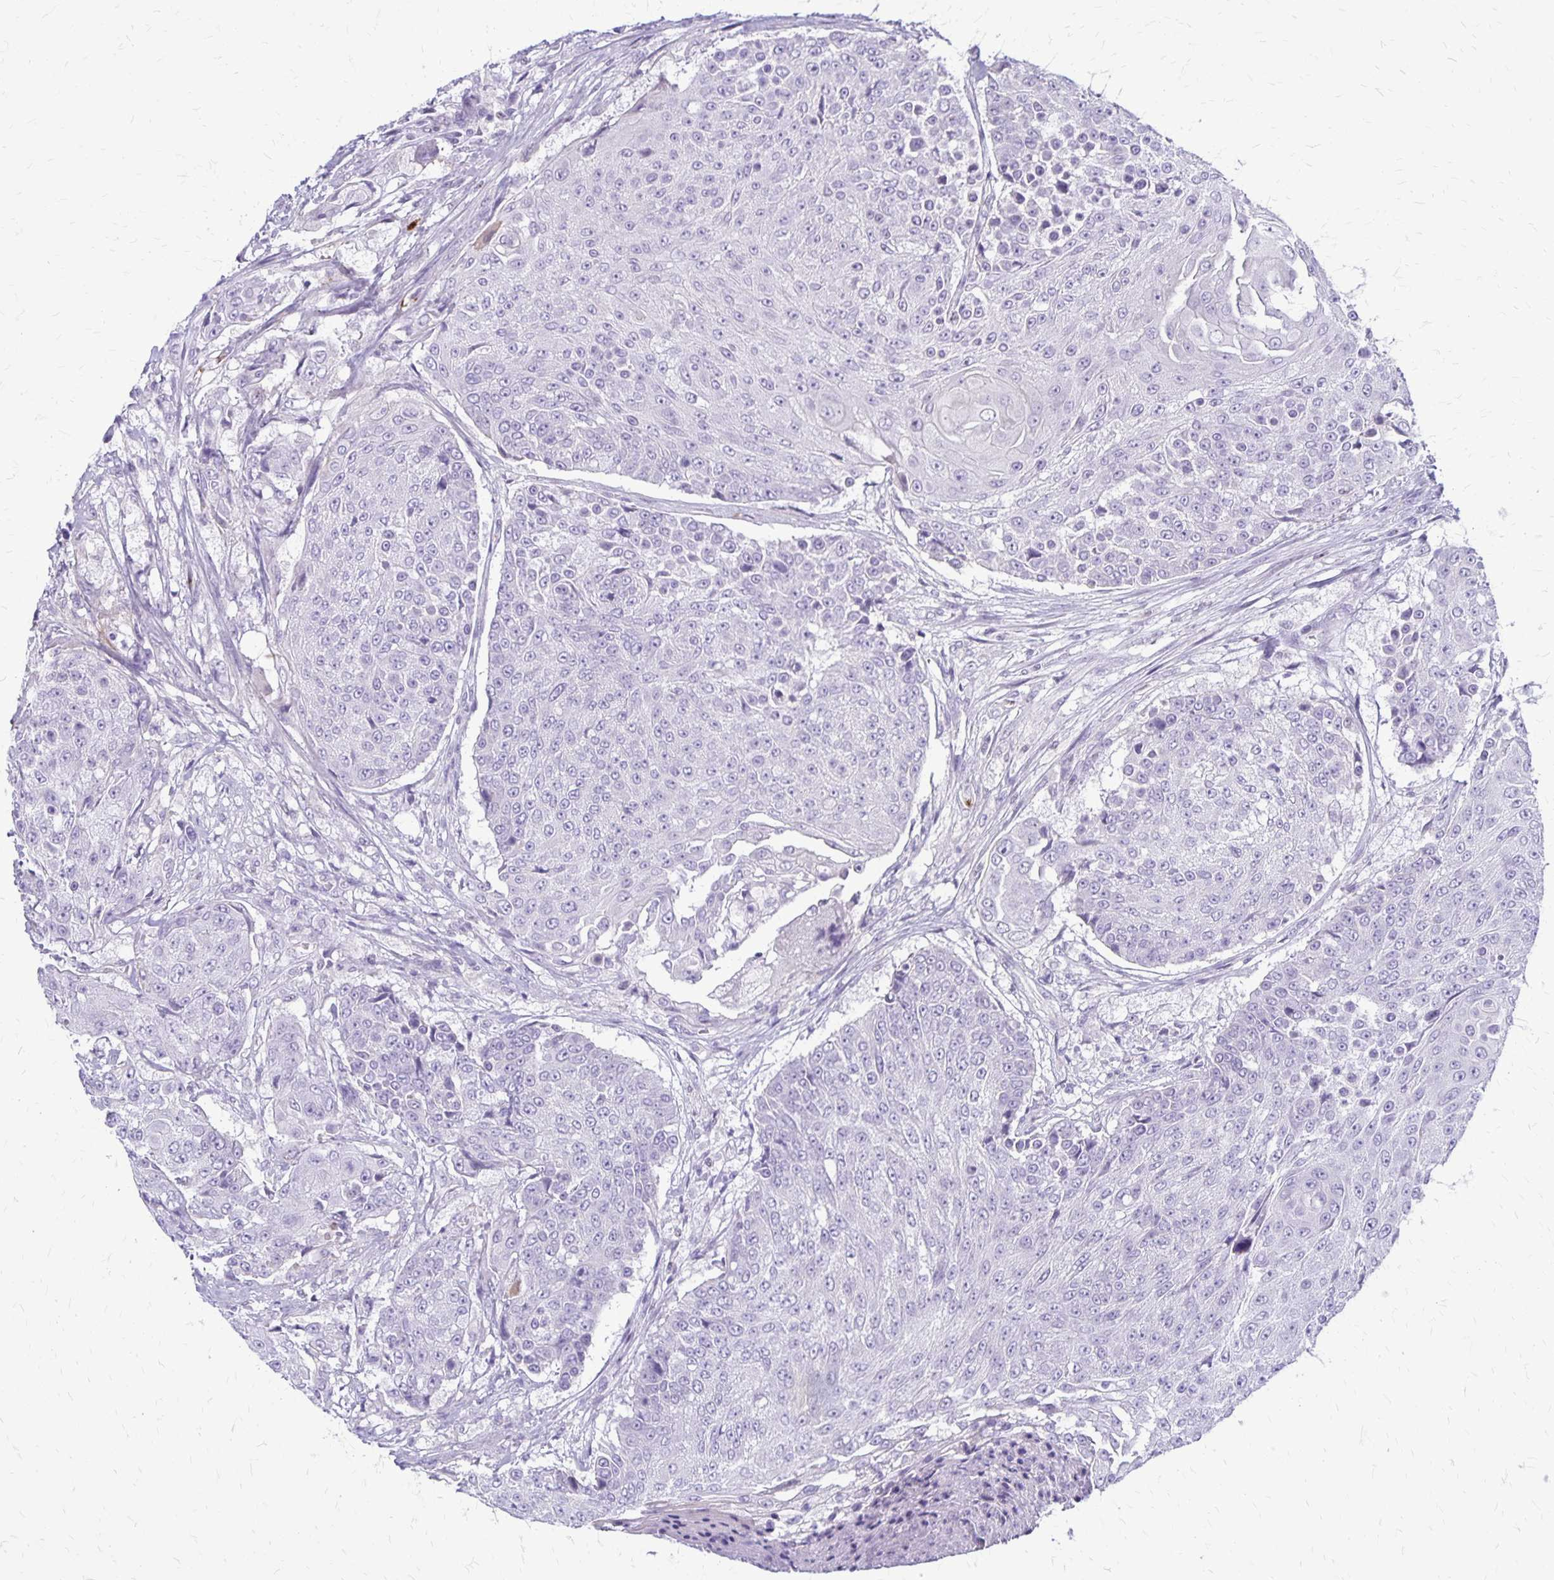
{"staining": {"intensity": "negative", "quantity": "none", "location": "none"}, "tissue": "urothelial cancer", "cell_type": "Tumor cells", "image_type": "cancer", "snomed": [{"axis": "morphology", "description": "Urothelial carcinoma, High grade"}, {"axis": "topography", "description": "Urinary bladder"}], "caption": "IHC histopathology image of neoplastic tissue: urothelial cancer stained with DAB (3,3'-diaminobenzidine) demonstrates no significant protein staining in tumor cells. (DAB immunohistochemistry (IHC) visualized using brightfield microscopy, high magnification).", "gene": "GP9", "patient": {"sex": "female", "age": 63}}